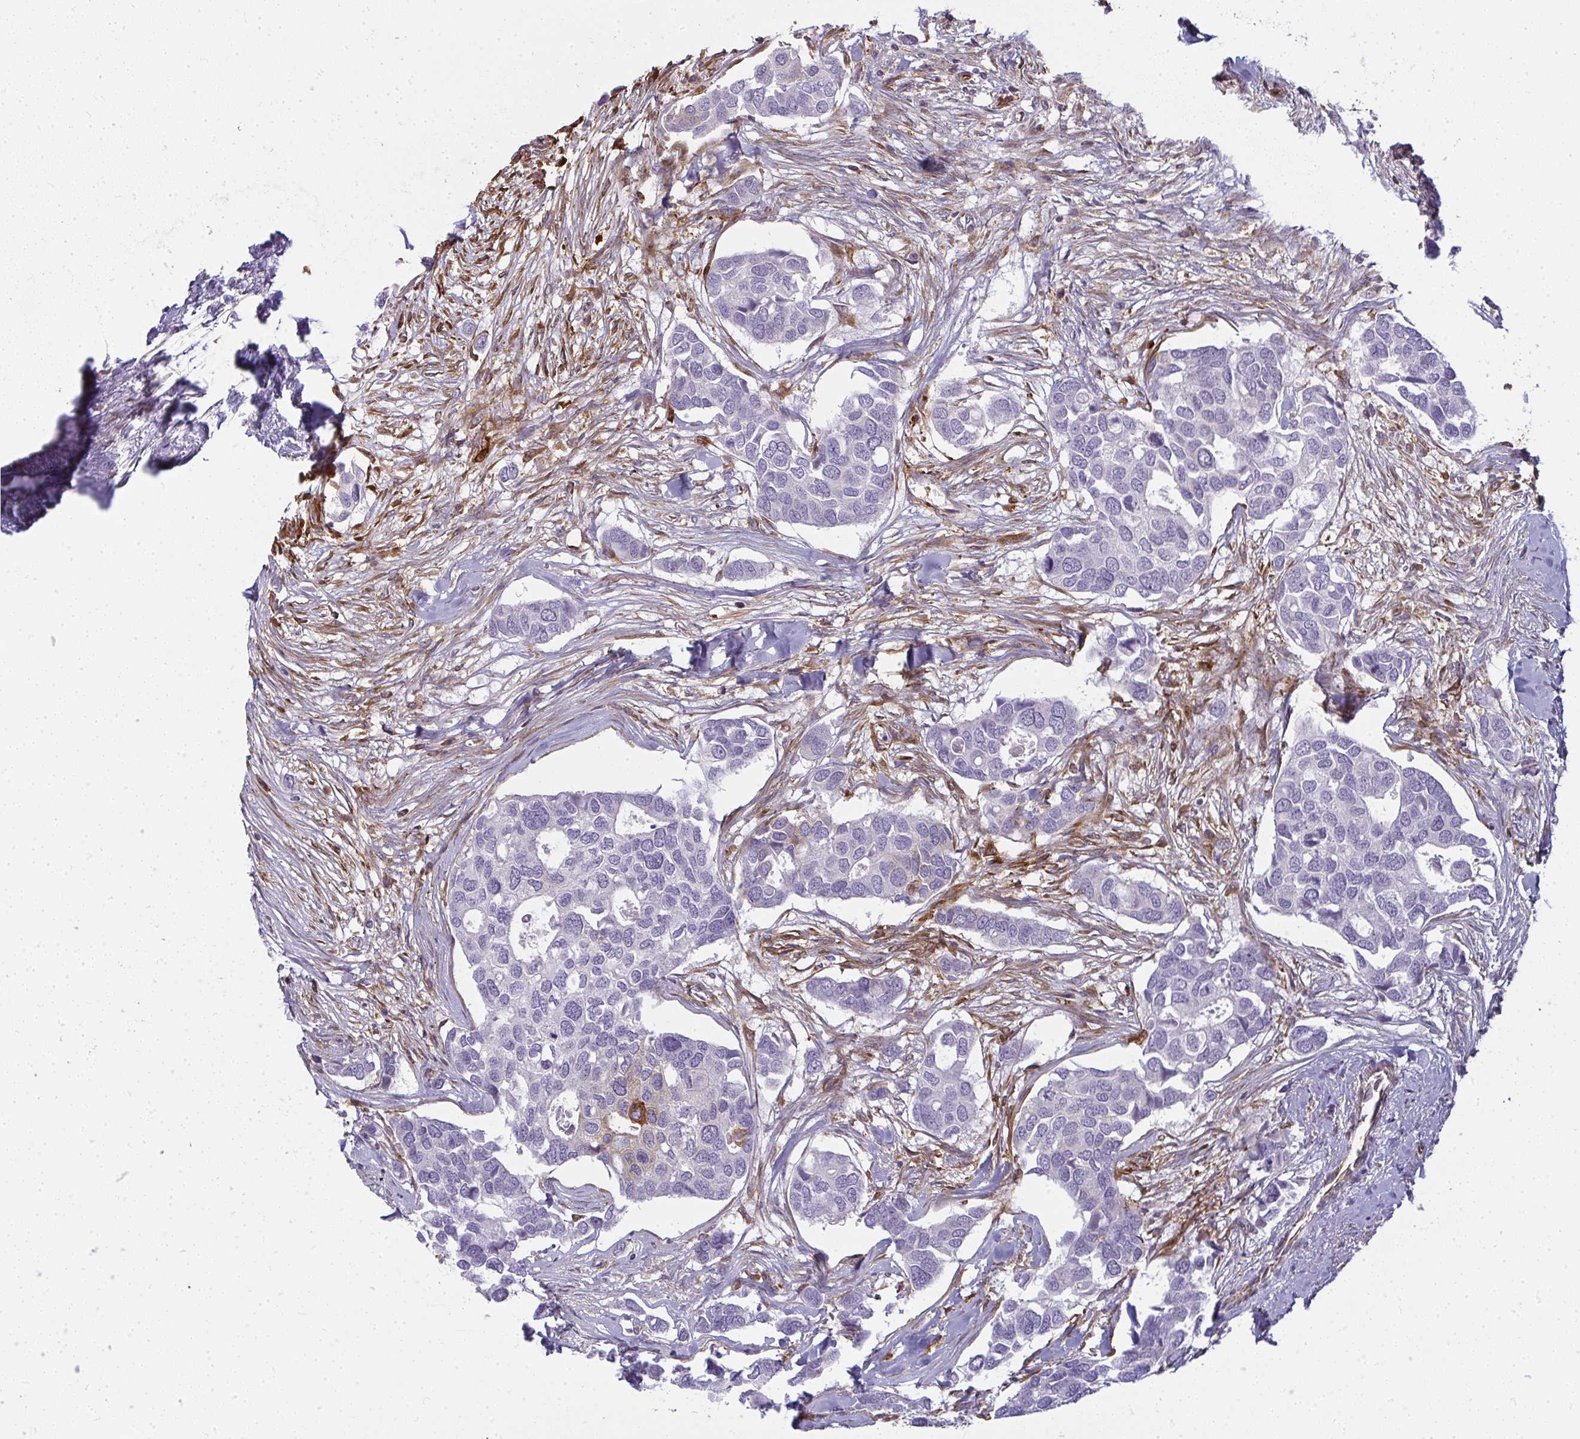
{"staining": {"intensity": "negative", "quantity": "none", "location": "none"}, "tissue": "breast cancer", "cell_type": "Tumor cells", "image_type": "cancer", "snomed": [{"axis": "morphology", "description": "Duct carcinoma"}, {"axis": "topography", "description": "Breast"}], "caption": "Protein analysis of intraductal carcinoma (breast) shows no significant staining in tumor cells.", "gene": "IFIT3", "patient": {"sex": "female", "age": 83}}